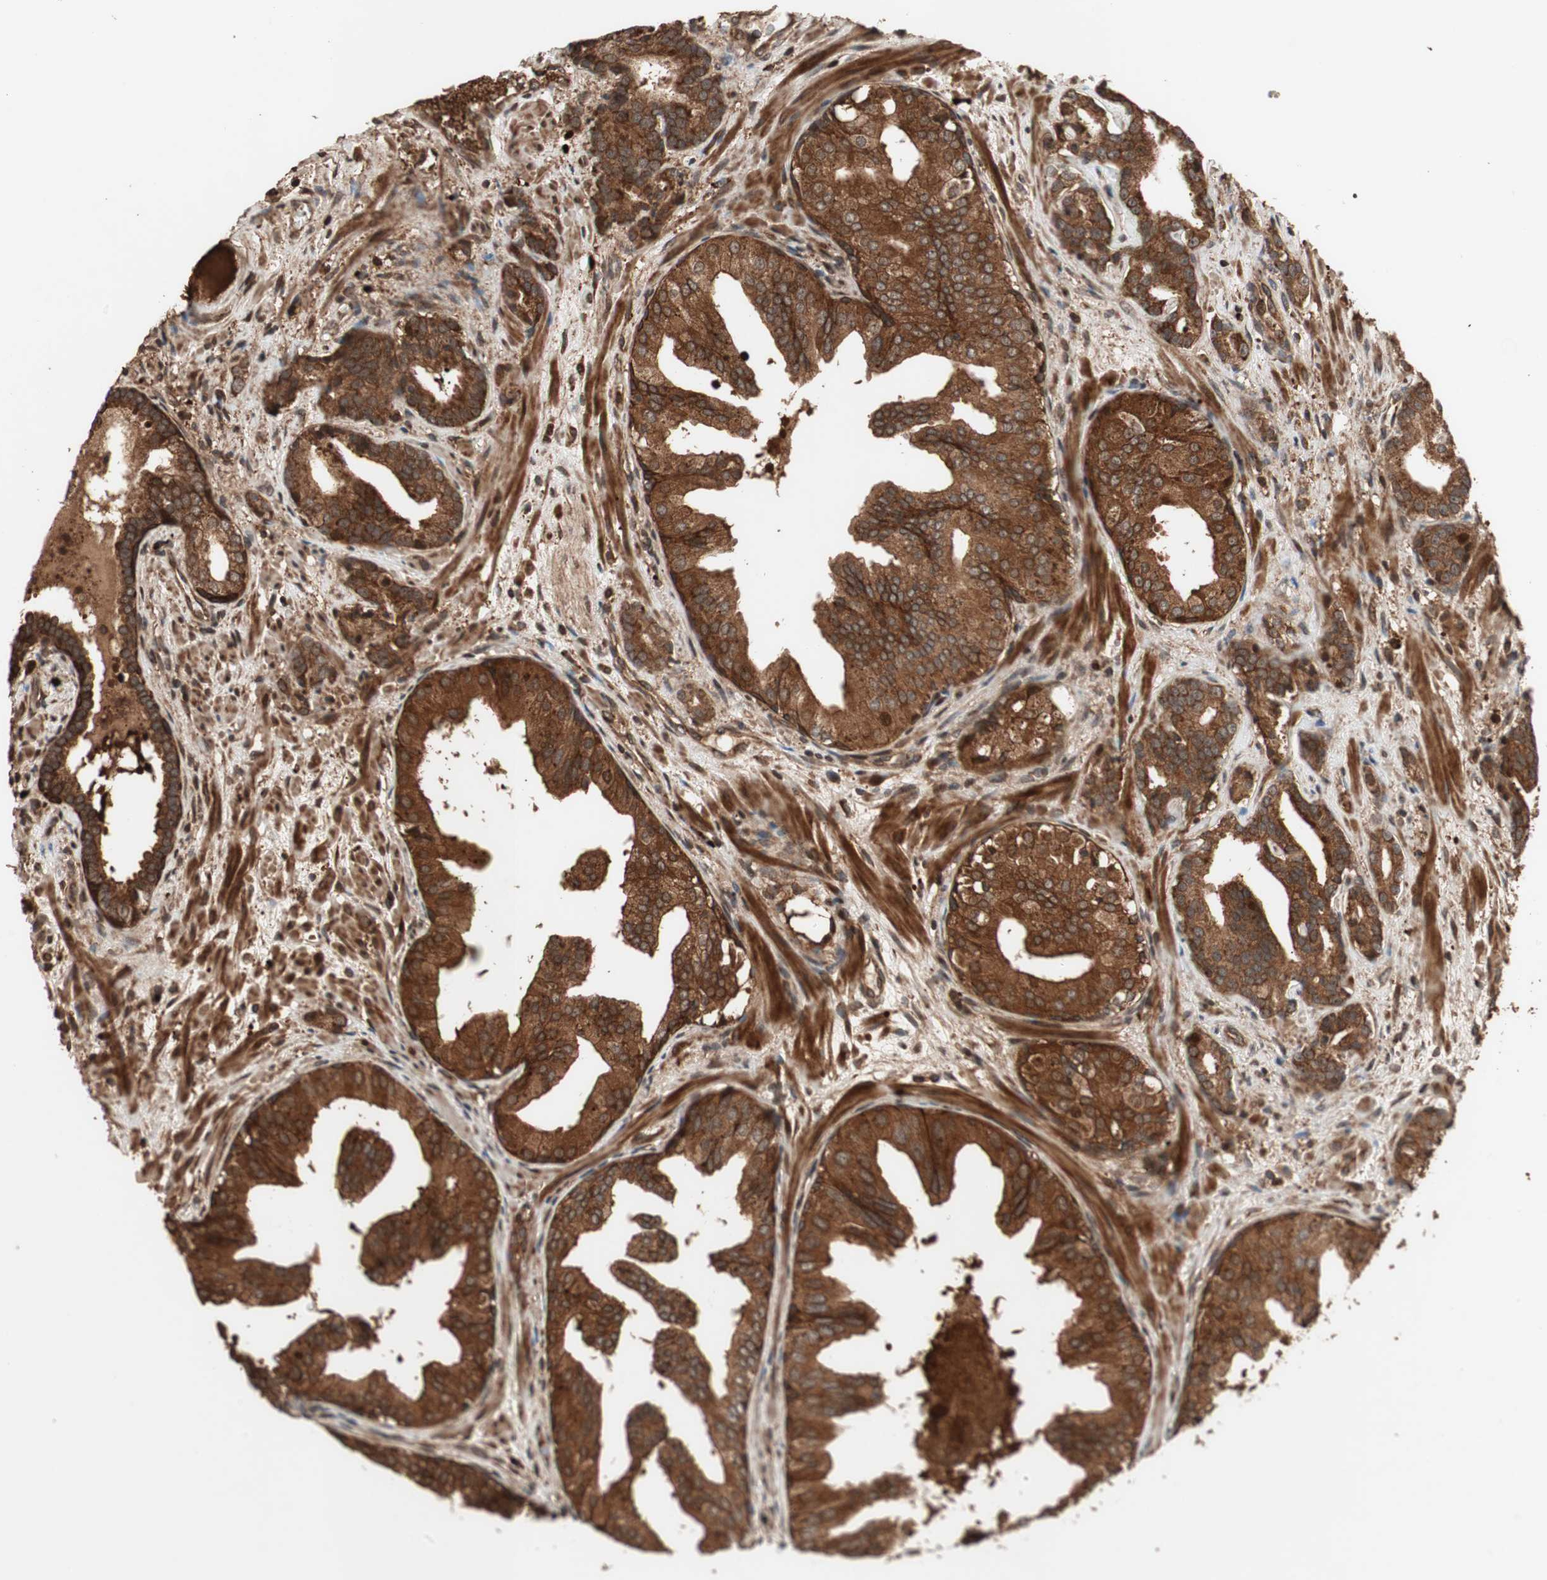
{"staining": {"intensity": "strong", "quantity": ">75%", "location": "cytoplasmic/membranous"}, "tissue": "prostate cancer", "cell_type": "Tumor cells", "image_type": "cancer", "snomed": [{"axis": "morphology", "description": "Adenocarcinoma, Low grade"}, {"axis": "topography", "description": "Prostate"}], "caption": "Protein staining by immunohistochemistry (IHC) exhibits strong cytoplasmic/membranous staining in about >75% of tumor cells in prostate cancer.", "gene": "RAB1A", "patient": {"sex": "male", "age": 63}}